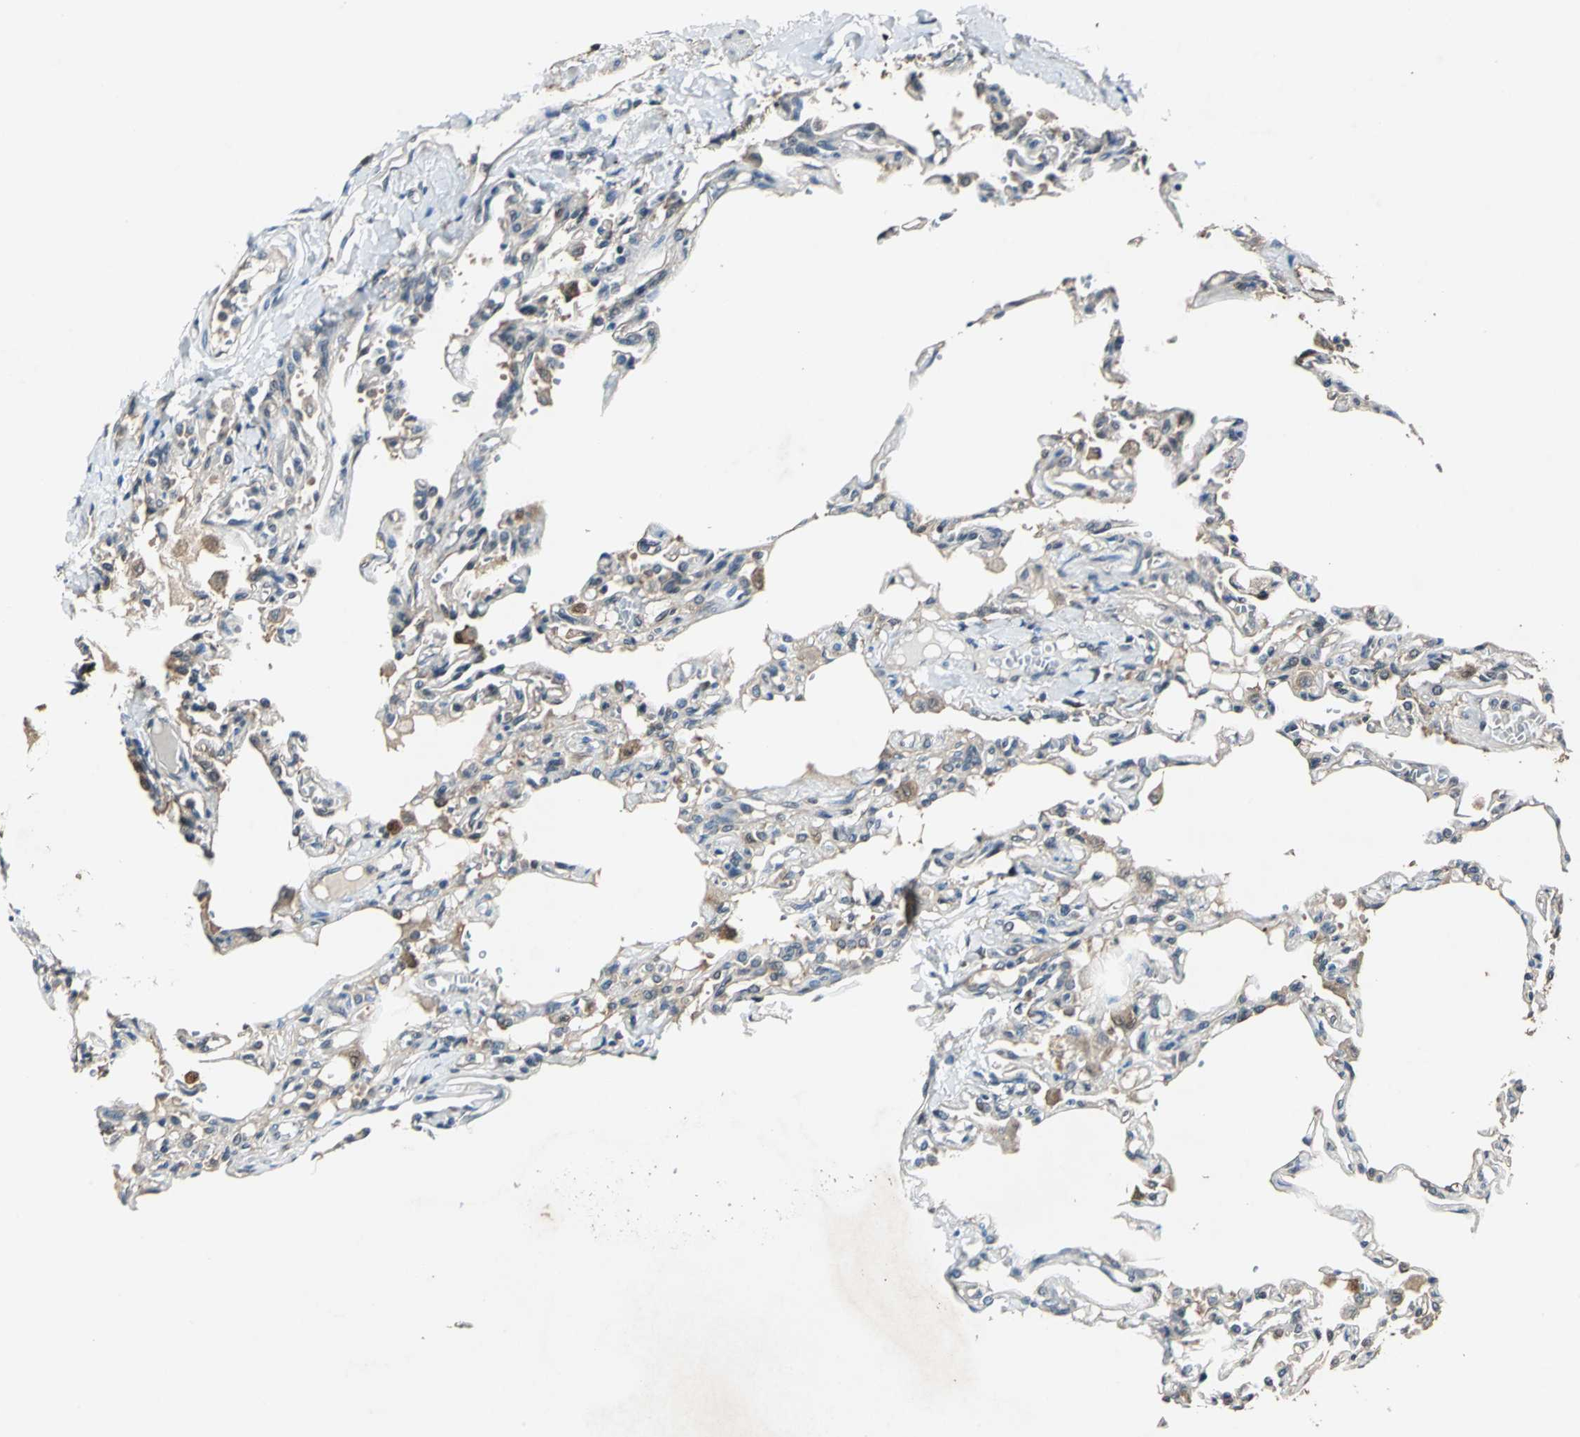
{"staining": {"intensity": "moderate", "quantity": ">75%", "location": "cytoplasmic/membranous,nuclear"}, "tissue": "lung", "cell_type": "Alveolar cells", "image_type": "normal", "snomed": [{"axis": "morphology", "description": "Normal tissue, NOS"}, {"axis": "topography", "description": "Lung"}], "caption": "Brown immunohistochemical staining in normal lung reveals moderate cytoplasmic/membranous,nuclear staining in about >75% of alveolar cells.", "gene": "RRM2B", "patient": {"sex": "male", "age": 21}}